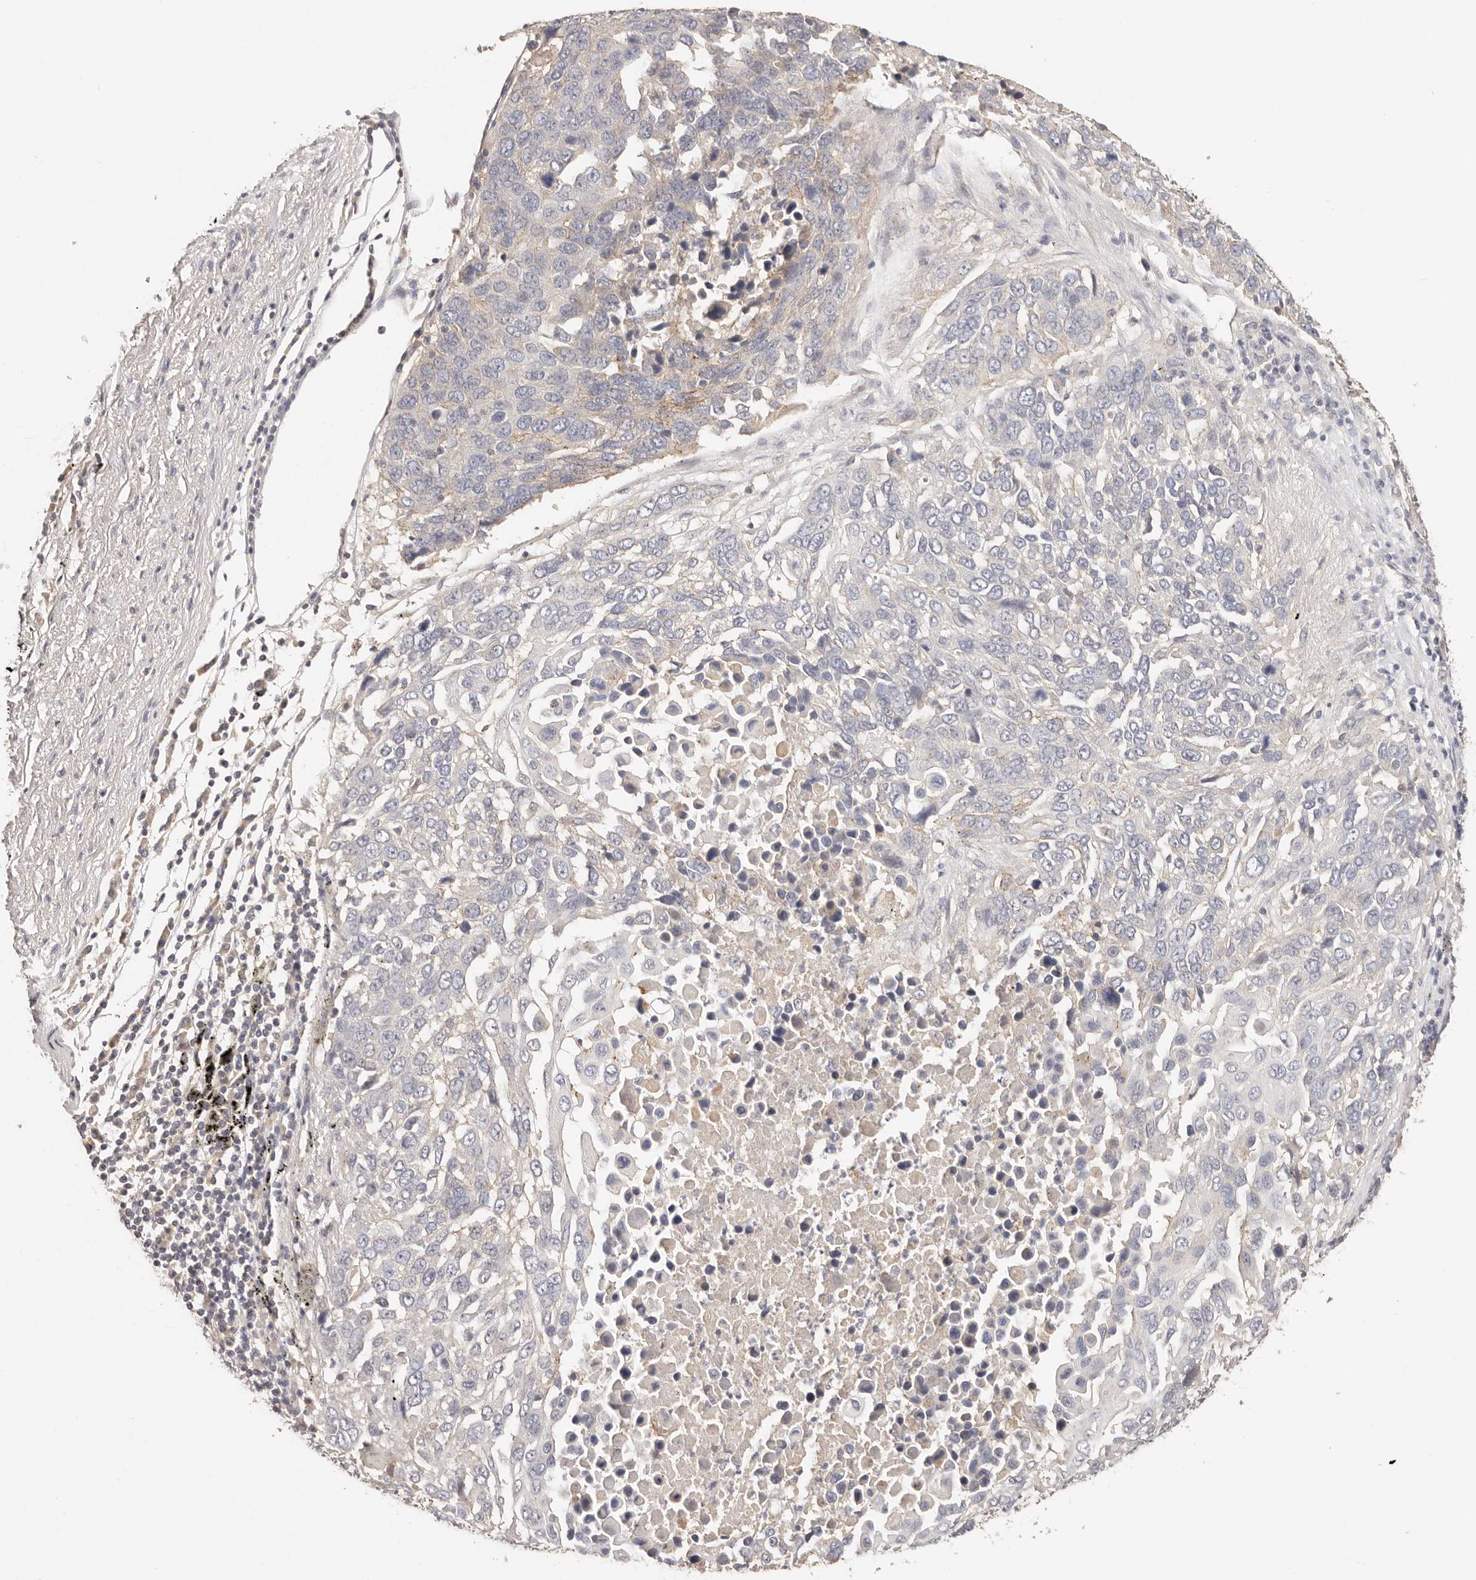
{"staining": {"intensity": "weak", "quantity": "<25%", "location": "cytoplasmic/membranous"}, "tissue": "lung cancer", "cell_type": "Tumor cells", "image_type": "cancer", "snomed": [{"axis": "morphology", "description": "Squamous cell carcinoma, NOS"}, {"axis": "topography", "description": "Lung"}], "caption": "There is no significant expression in tumor cells of lung cancer.", "gene": "CXADR", "patient": {"sex": "male", "age": 66}}